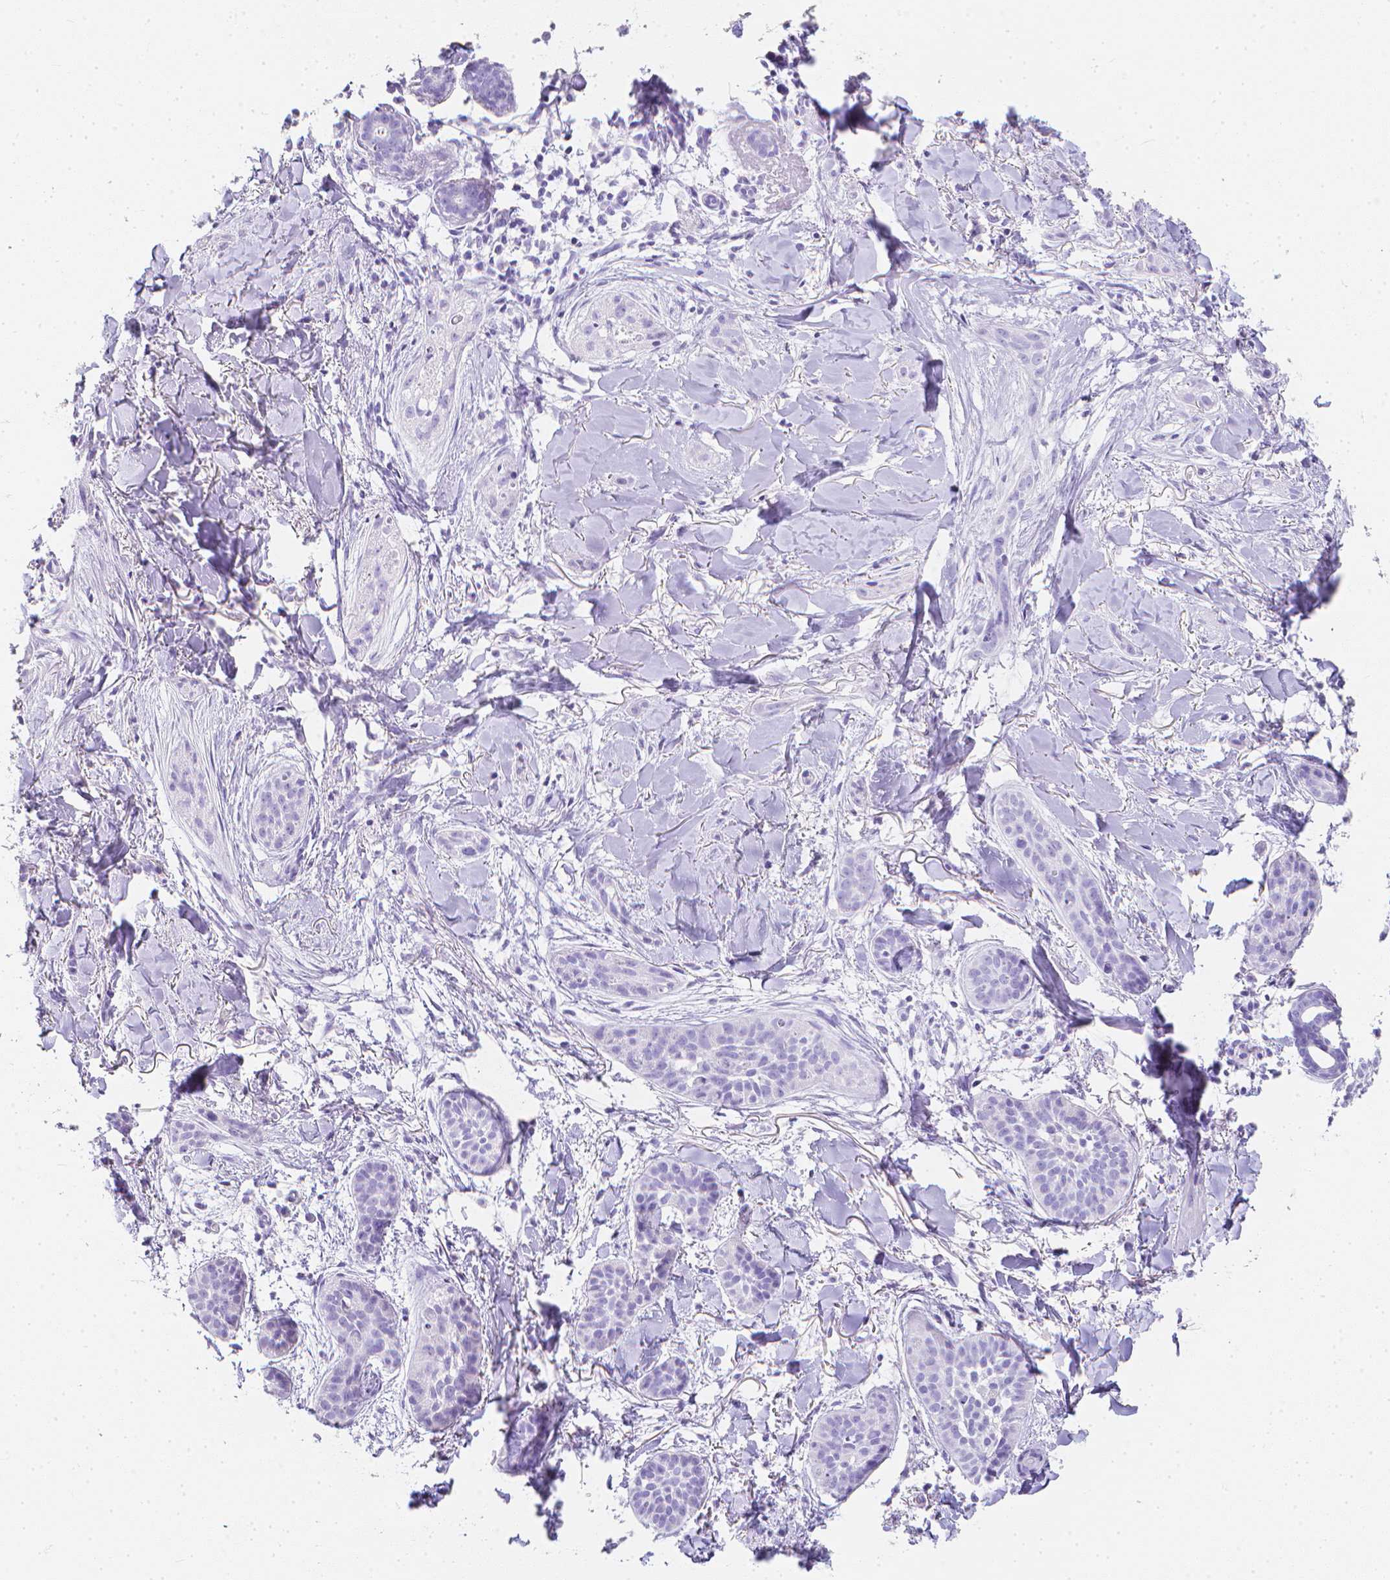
{"staining": {"intensity": "negative", "quantity": "none", "location": "none"}, "tissue": "skin cancer", "cell_type": "Tumor cells", "image_type": "cancer", "snomed": [{"axis": "morphology", "description": "Basal cell carcinoma"}, {"axis": "topography", "description": "Skin"}], "caption": "DAB (3,3'-diaminobenzidine) immunohistochemical staining of human skin basal cell carcinoma shows no significant staining in tumor cells. (DAB immunohistochemistry, high magnification).", "gene": "LGALS4", "patient": {"sex": "male", "age": 52}}